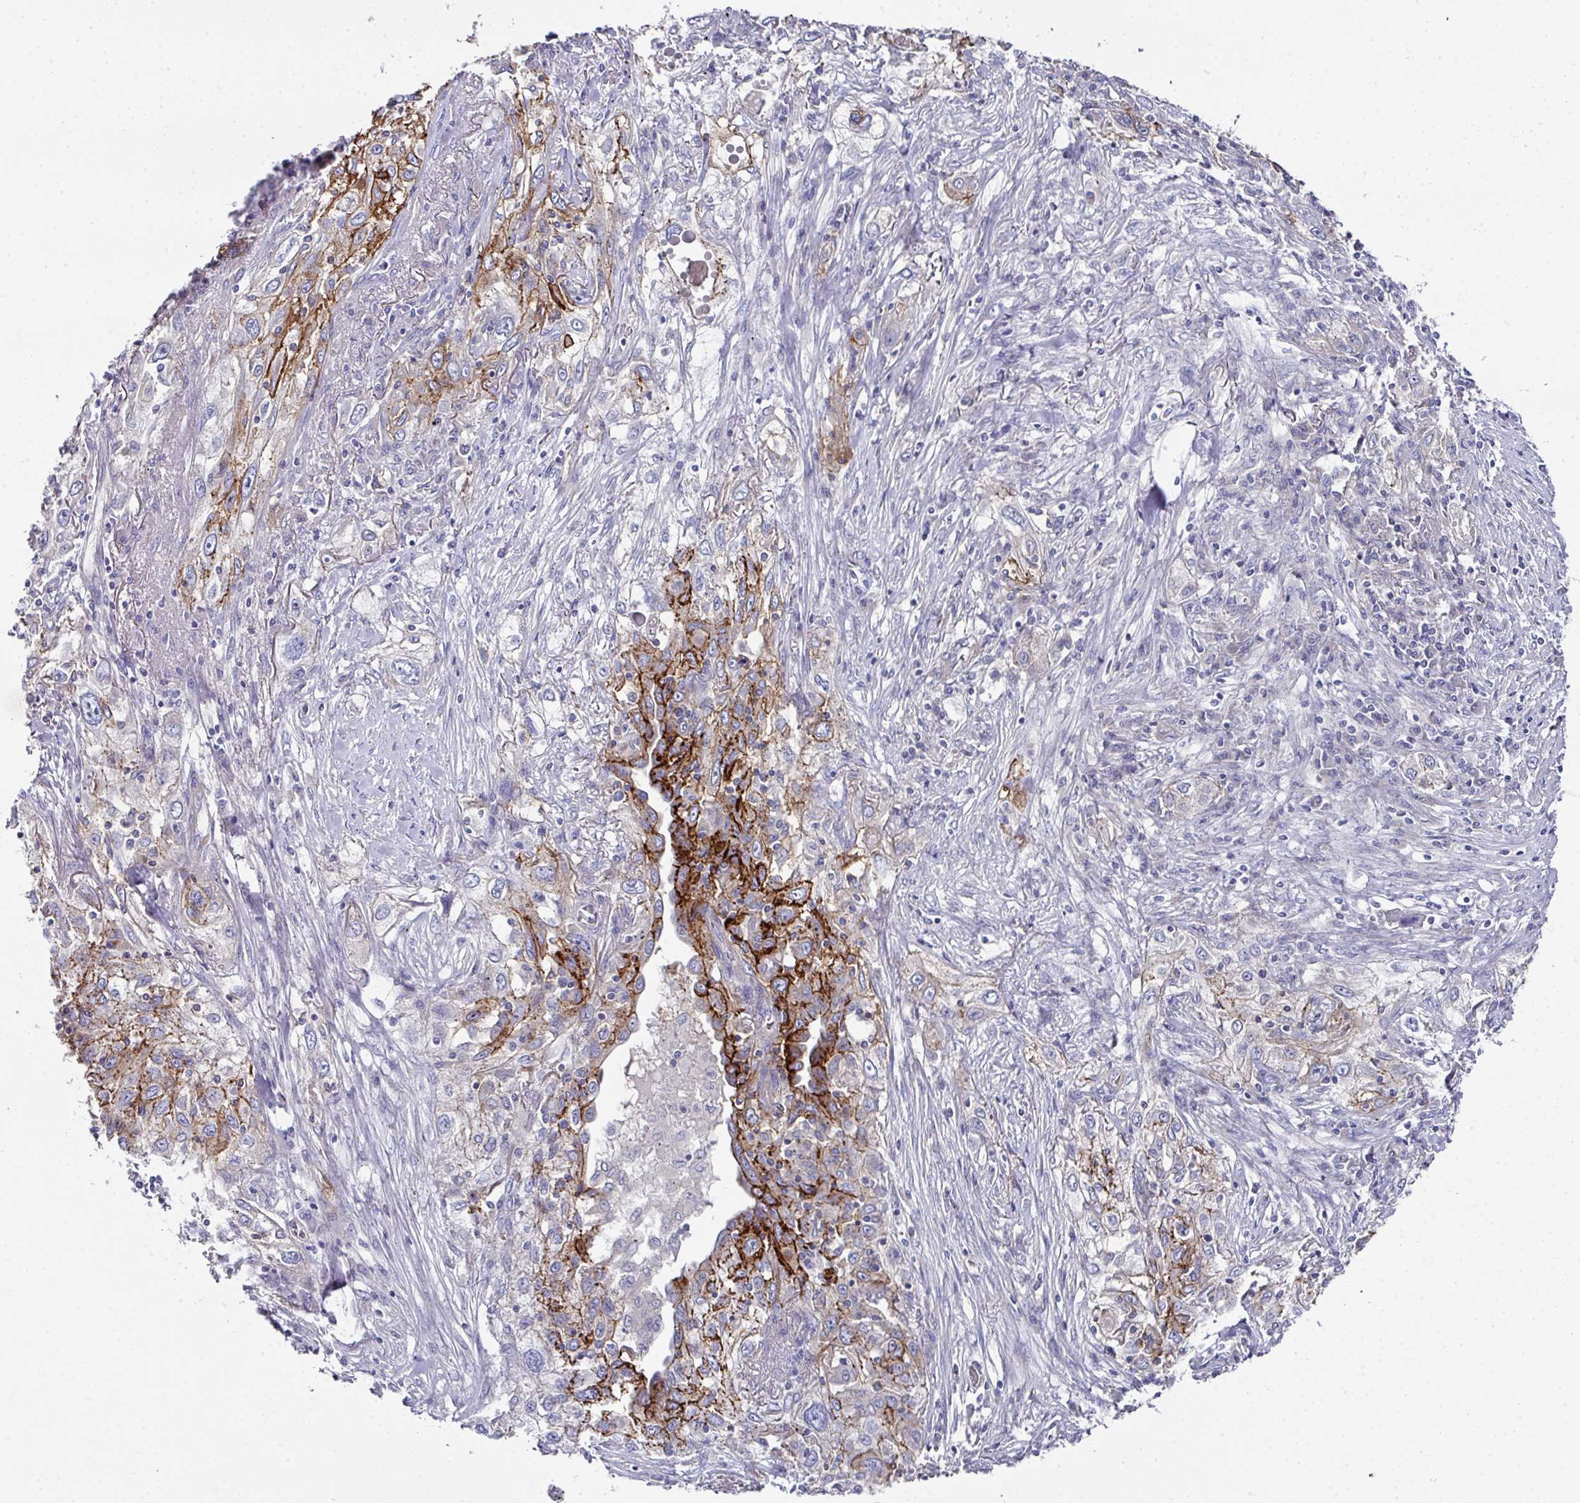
{"staining": {"intensity": "strong", "quantity": "25%-75%", "location": "cytoplasmic/membranous"}, "tissue": "lung cancer", "cell_type": "Tumor cells", "image_type": "cancer", "snomed": [{"axis": "morphology", "description": "Squamous cell carcinoma, NOS"}, {"axis": "topography", "description": "Lung"}], "caption": "Immunohistochemical staining of human lung cancer shows high levels of strong cytoplasmic/membranous protein positivity in about 25%-75% of tumor cells.", "gene": "CLDN1", "patient": {"sex": "female", "age": 69}}